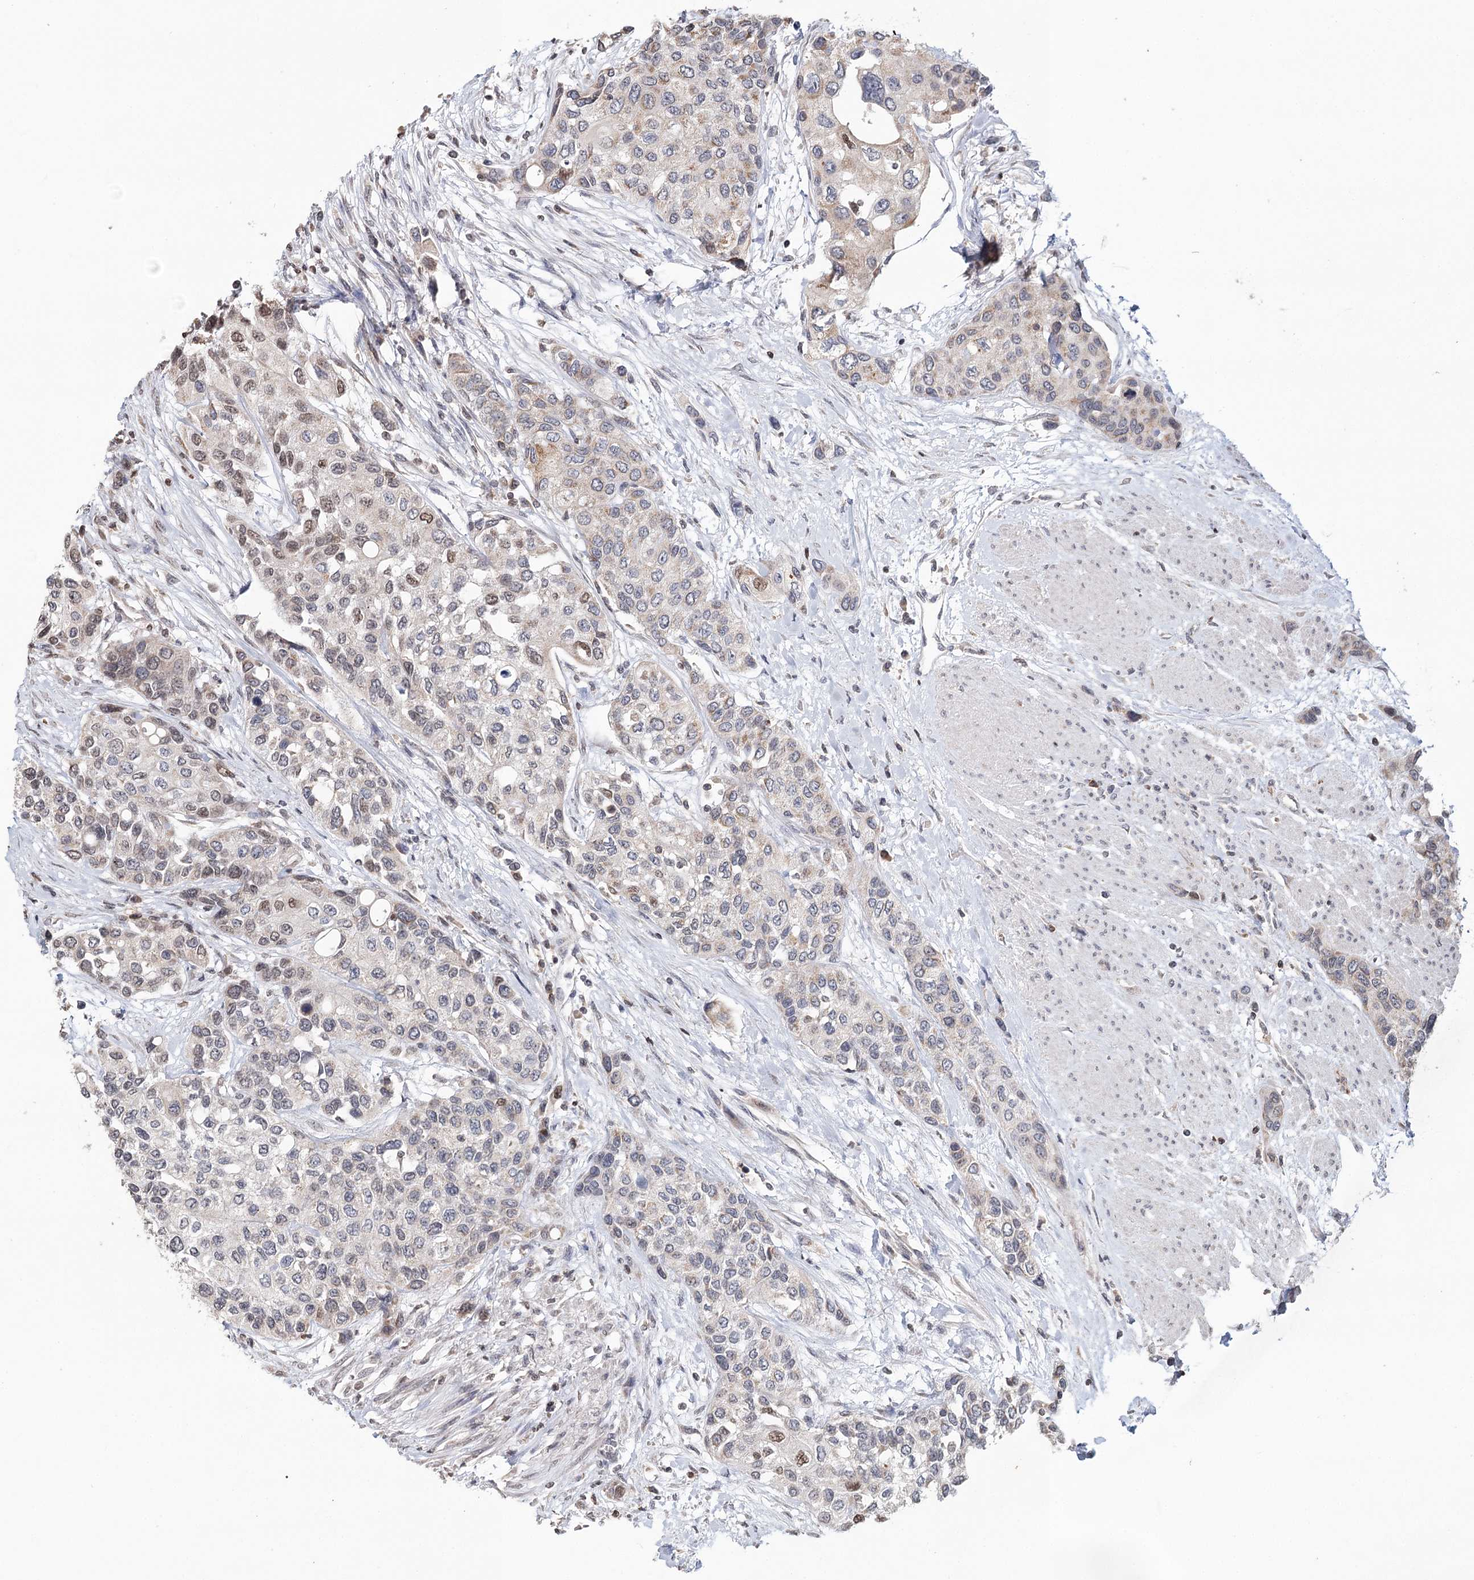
{"staining": {"intensity": "moderate", "quantity": "<25%", "location": "nuclear"}, "tissue": "urothelial cancer", "cell_type": "Tumor cells", "image_type": "cancer", "snomed": [{"axis": "morphology", "description": "Normal tissue, NOS"}, {"axis": "morphology", "description": "Urothelial carcinoma, High grade"}, {"axis": "topography", "description": "Vascular tissue"}, {"axis": "topography", "description": "Urinary bladder"}], "caption": "Urothelial cancer was stained to show a protein in brown. There is low levels of moderate nuclear expression in approximately <25% of tumor cells.", "gene": "ICOS", "patient": {"sex": "female", "age": 56}}